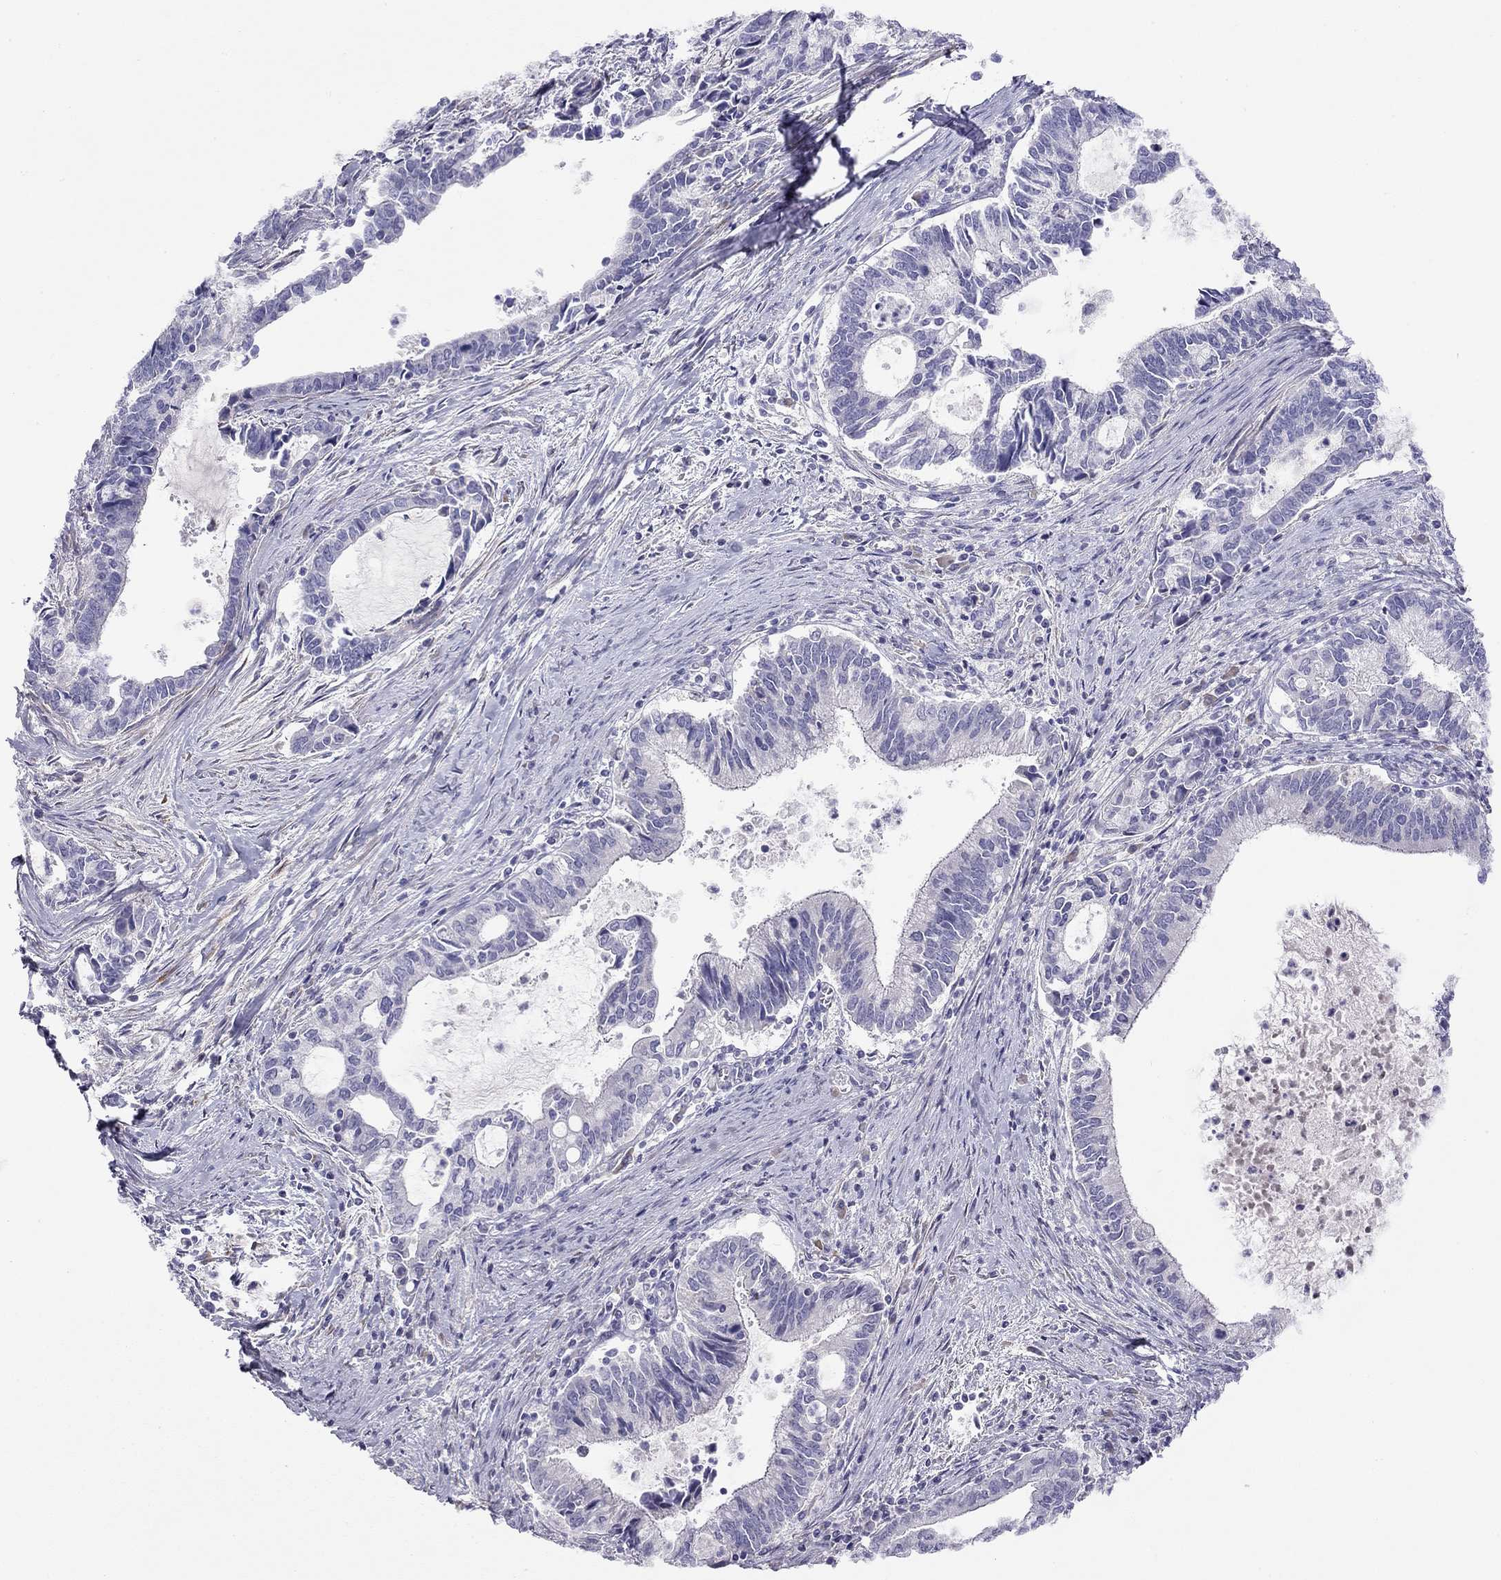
{"staining": {"intensity": "negative", "quantity": "none", "location": "none"}, "tissue": "cervical cancer", "cell_type": "Tumor cells", "image_type": "cancer", "snomed": [{"axis": "morphology", "description": "Adenocarcinoma, NOS"}, {"axis": "topography", "description": "Cervix"}], "caption": "The image shows no significant positivity in tumor cells of cervical adenocarcinoma. (DAB (3,3'-diaminobenzidine) immunohistochemistry with hematoxylin counter stain).", "gene": "CPNE4", "patient": {"sex": "female", "age": 42}}